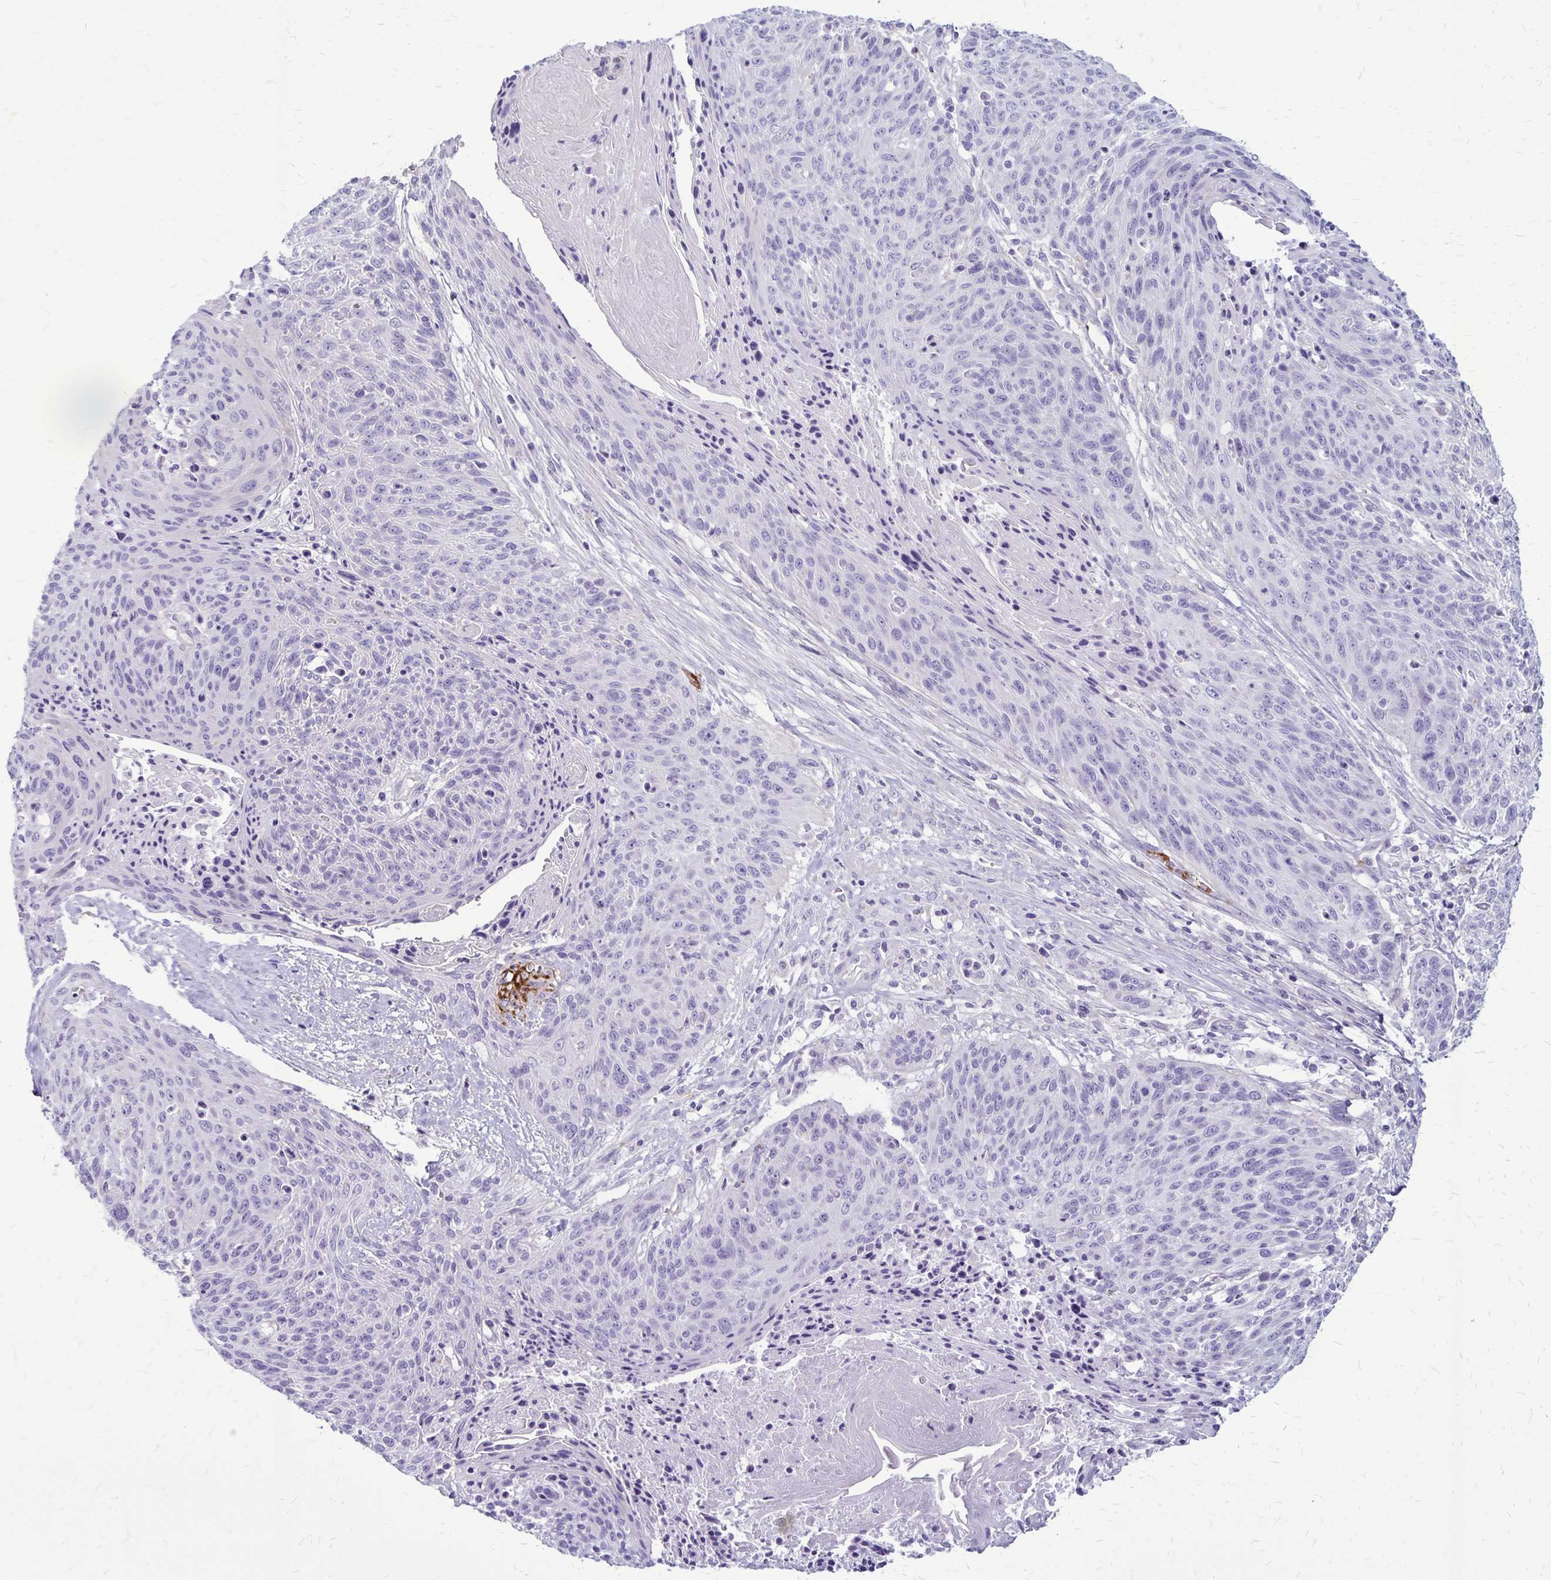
{"staining": {"intensity": "negative", "quantity": "none", "location": "none"}, "tissue": "cervical cancer", "cell_type": "Tumor cells", "image_type": "cancer", "snomed": [{"axis": "morphology", "description": "Squamous cell carcinoma, NOS"}, {"axis": "topography", "description": "Cervix"}], "caption": "Immunohistochemical staining of human cervical cancer shows no significant positivity in tumor cells.", "gene": "GP9", "patient": {"sex": "female", "age": 45}}